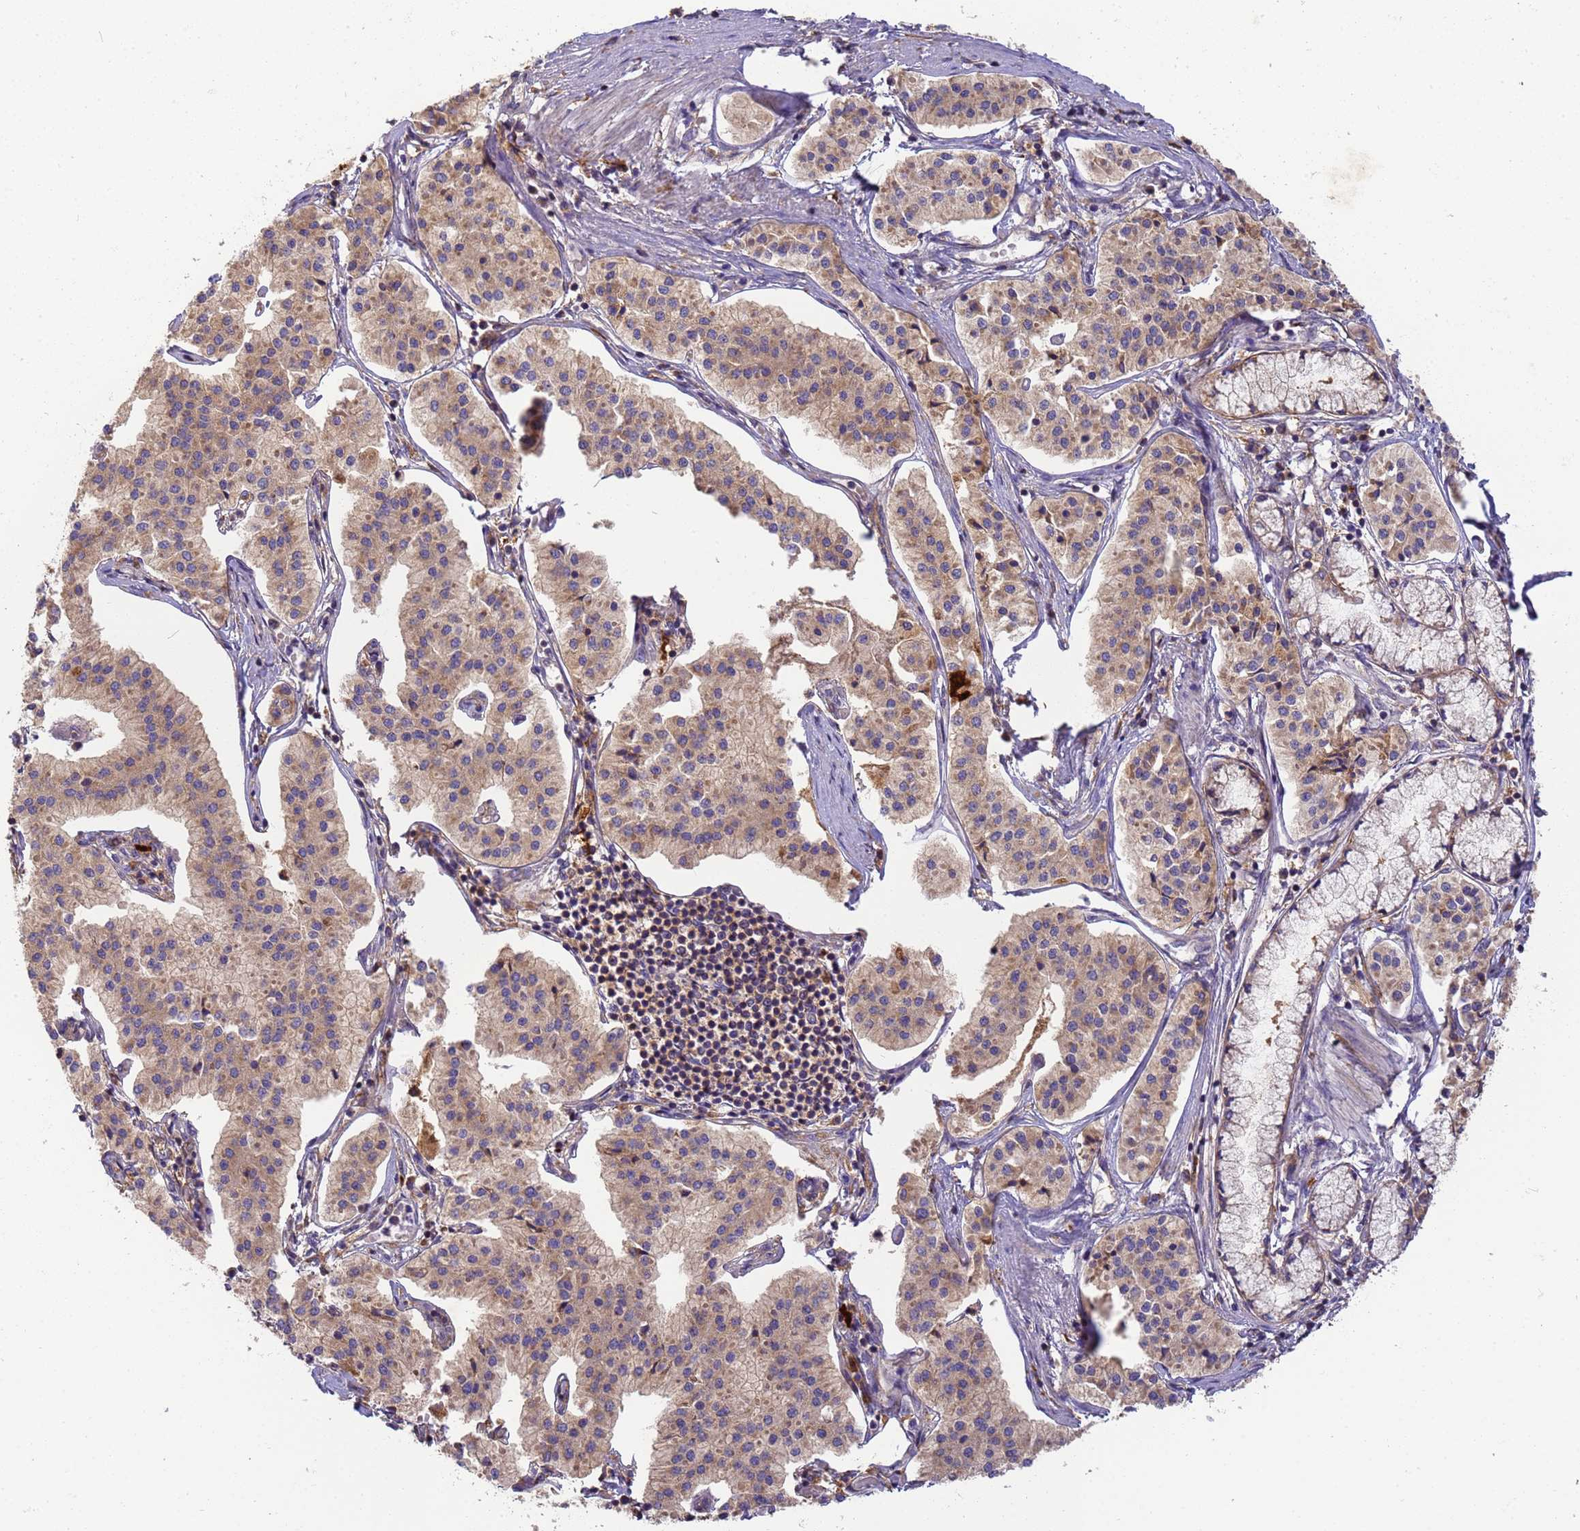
{"staining": {"intensity": "moderate", "quantity": ">75%", "location": "cytoplasmic/membranous"}, "tissue": "pancreatic cancer", "cell_type": "Tumor cells", "image_type": "cancer", "snomed": [{"axis": "morphology", "description": "Adenocarcinoma, NOS"}, {"axis": "topography", "description": "Pancreas"}], "caption": "This image demonstrates IHC staining of pancreatic cancer (adenocarcinoma), with medium moderate cytoplasmic/membranous staining in approximately >75% of tumor cells.", "gene": "M6PR", "patient": {"sex": "female", "age": 50}}